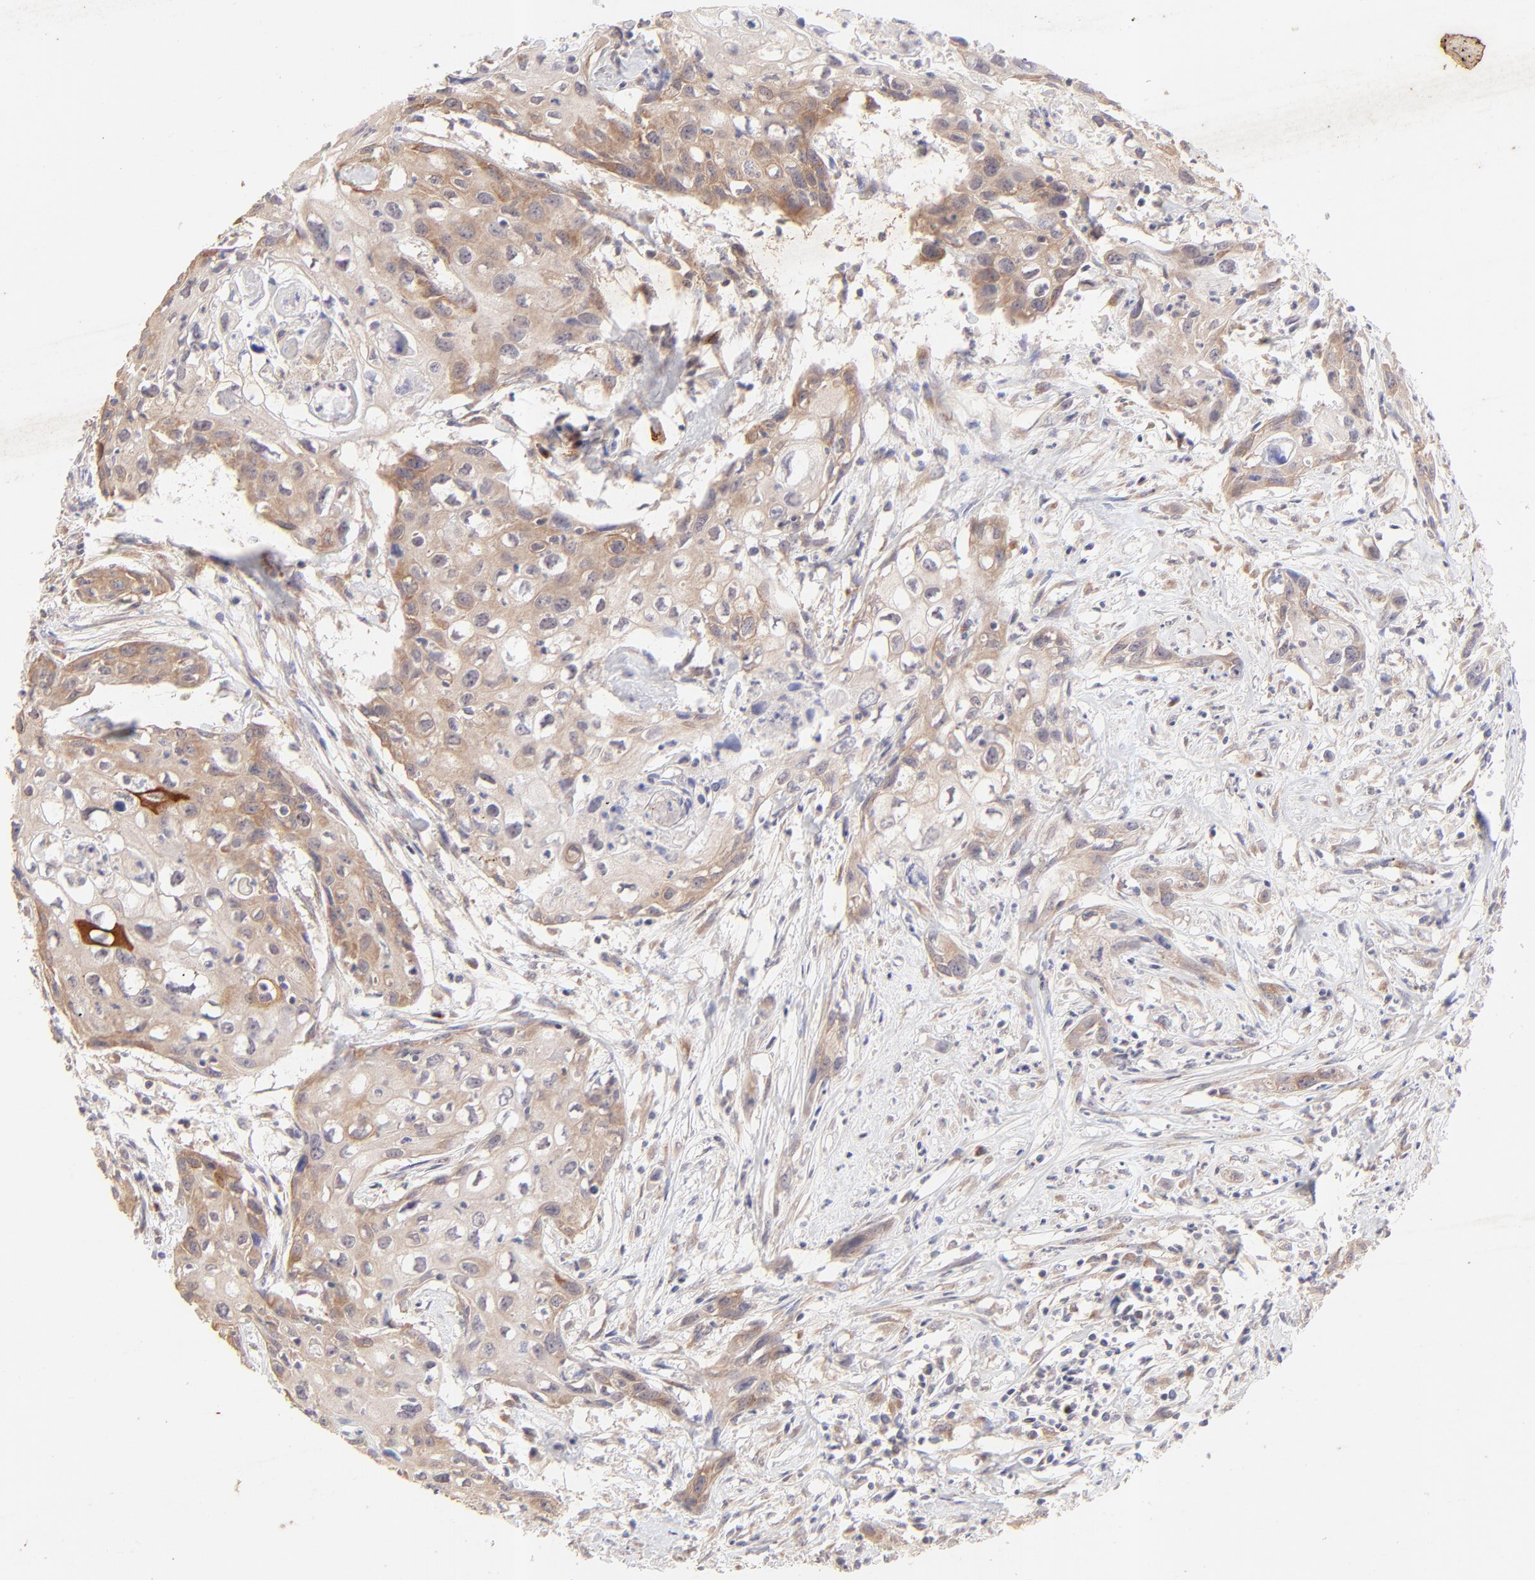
{"staining": {"intensity": "moderate", "quantity": ">75%", "location": "cytoplasmic/membranous"}, "tissue": "urothelial cancer", "cell_type": "Tumor cells", "image_type": "cancer", "snomed": [{"axis": "morphology", "description": "Urothelial carcinoma, High grade"}, {"axis": "topography", "description": "Urinary bladder"}], "caption": "Approximately >75% of tumor cells in urothelial cancer demonstrate moderate cytoplasmic/membranous protein positivity as visualized by brown immunohistochemical staining.", "gene": "TNRC6B", "patient": {"sex": "male", "age": 54}}